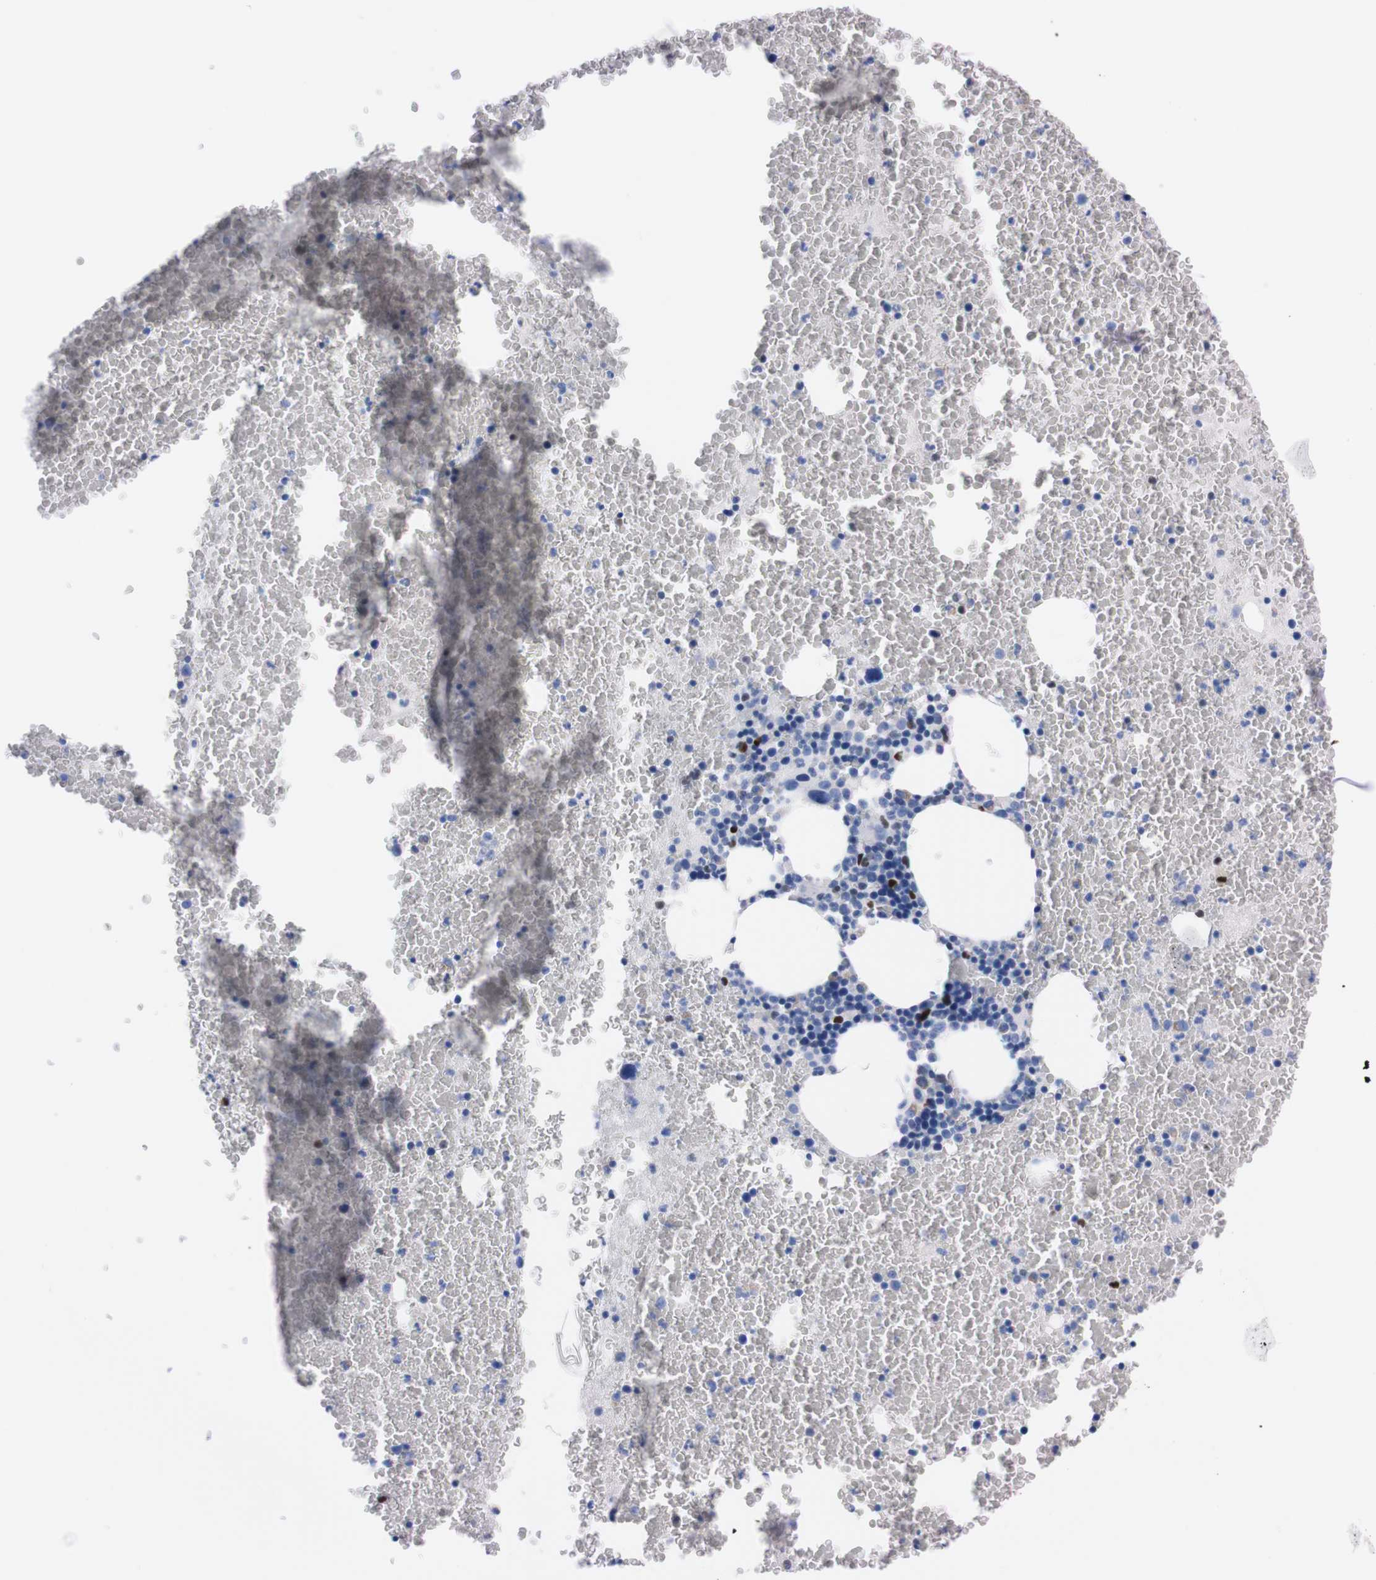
{"staining": {"intensity": "strong", "quantity": "<25%", "location": "cytoplasmic/membranous,nuclear"}, "tissue": "bone marrow", "cell_type": "Hematopoietic cells", "image_type": "normal", "snomed": [{"axis": "morphology", "description": "Normal tissue, NOS"}, {"axis": "morphology", "description": "Inflammation, NOS"}, {"axis": "topography", "description": "Bone marrow"}], "caption": "Immunohistochemistry (IHC) image of unremarkable bone marrow stained for a protein (brown), which shows medium levels of strong cytoplasmic/membranous,nuclear expression in approximately <25% of hematopoietic cells.", "gene": "P2RY12", "patient": {"sex": "male", "age": 47}}